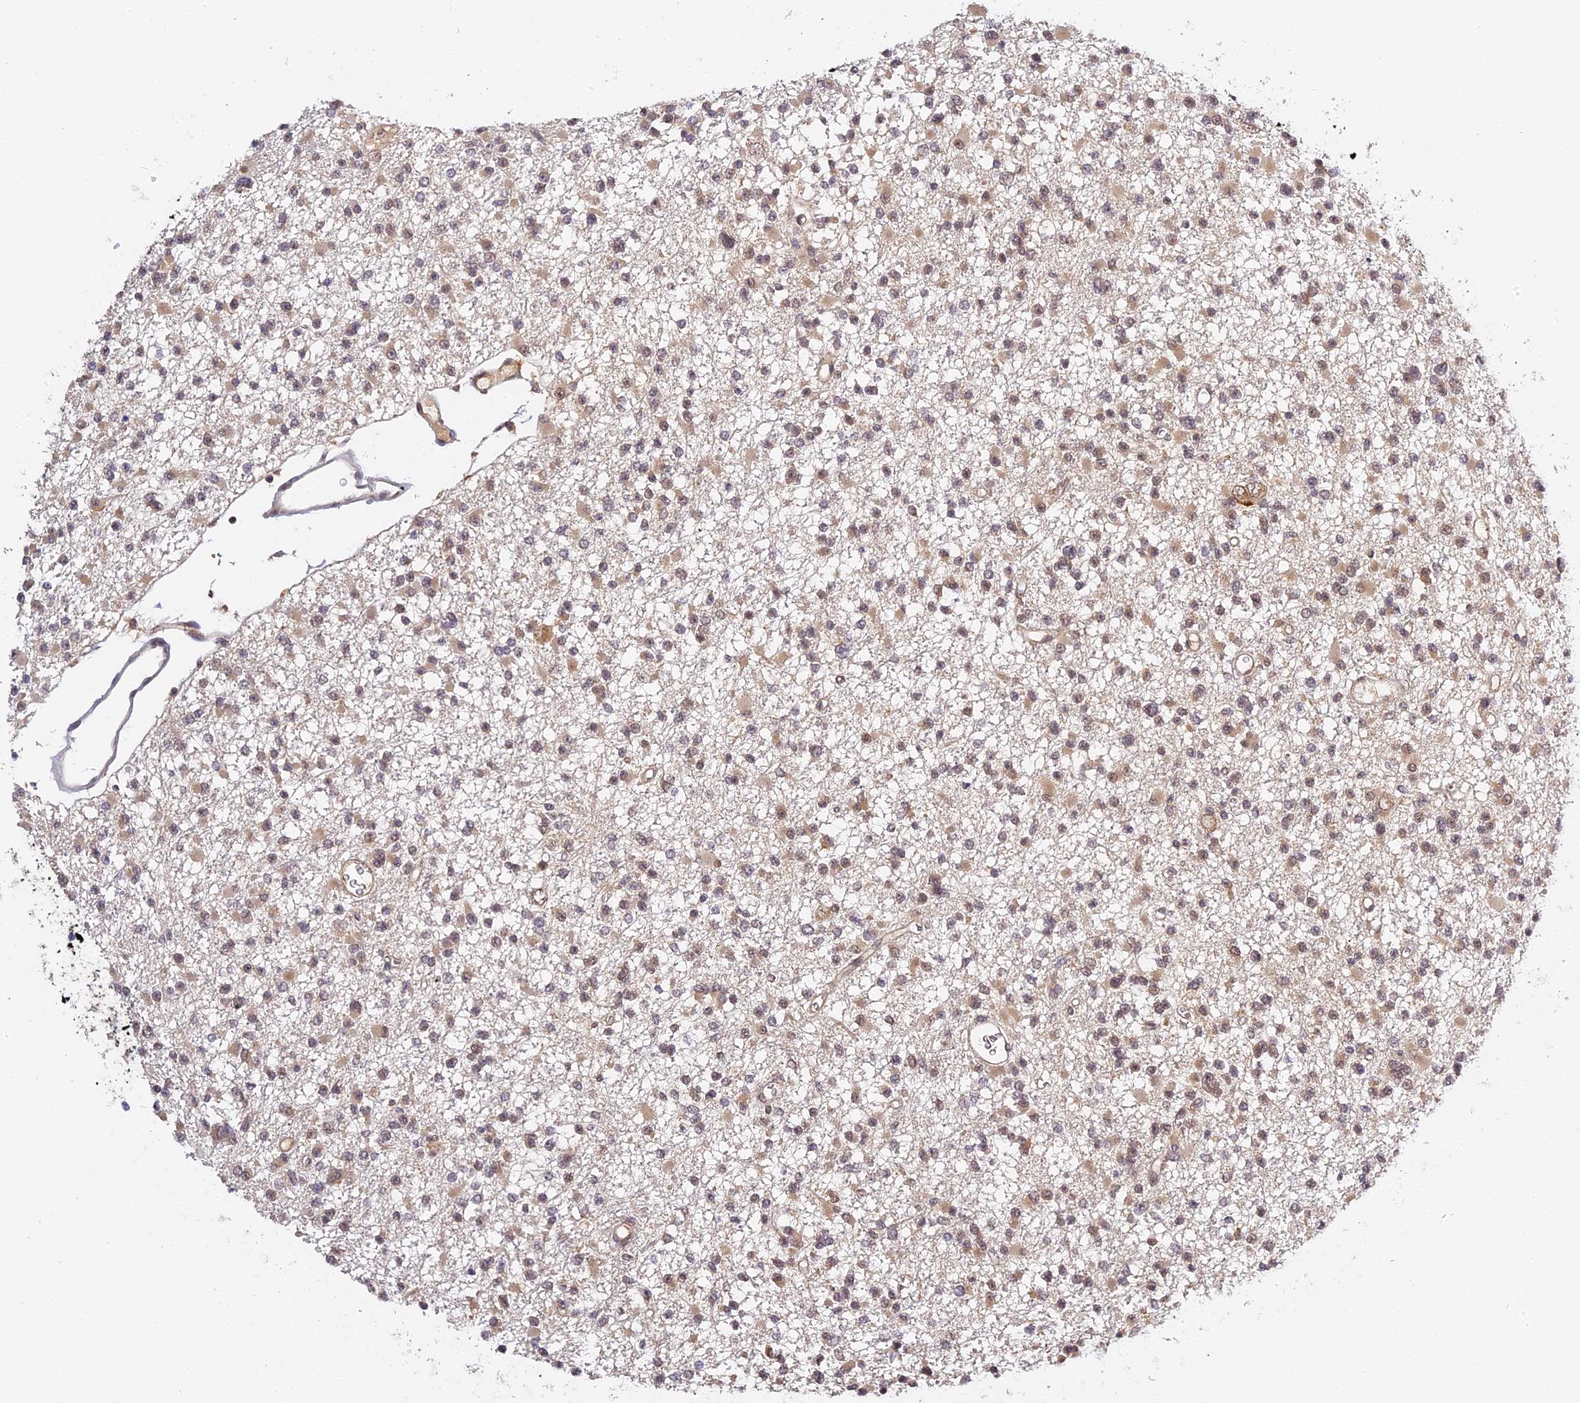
{"staining": {"intensity": "weak", "quantity": "25%-75%", "location": "cytoplasmic/membranous"}, "tissue": "glioma", "cell_type": "Tumor cells", "image_type": "cancer", "snomed": [{"axis": "morphology", "description": "Glioma, malignant, Low grade"}, {"axis": "topography", "description": "Brain"}], "caption": "Human glioma stained with a brown dye shows weak cytoplasmic/membranous positive expression in approximately 25%-75% of tumor cells.", "gene": "IMPACT", "patient": {"sex": "female", "age": 22}}